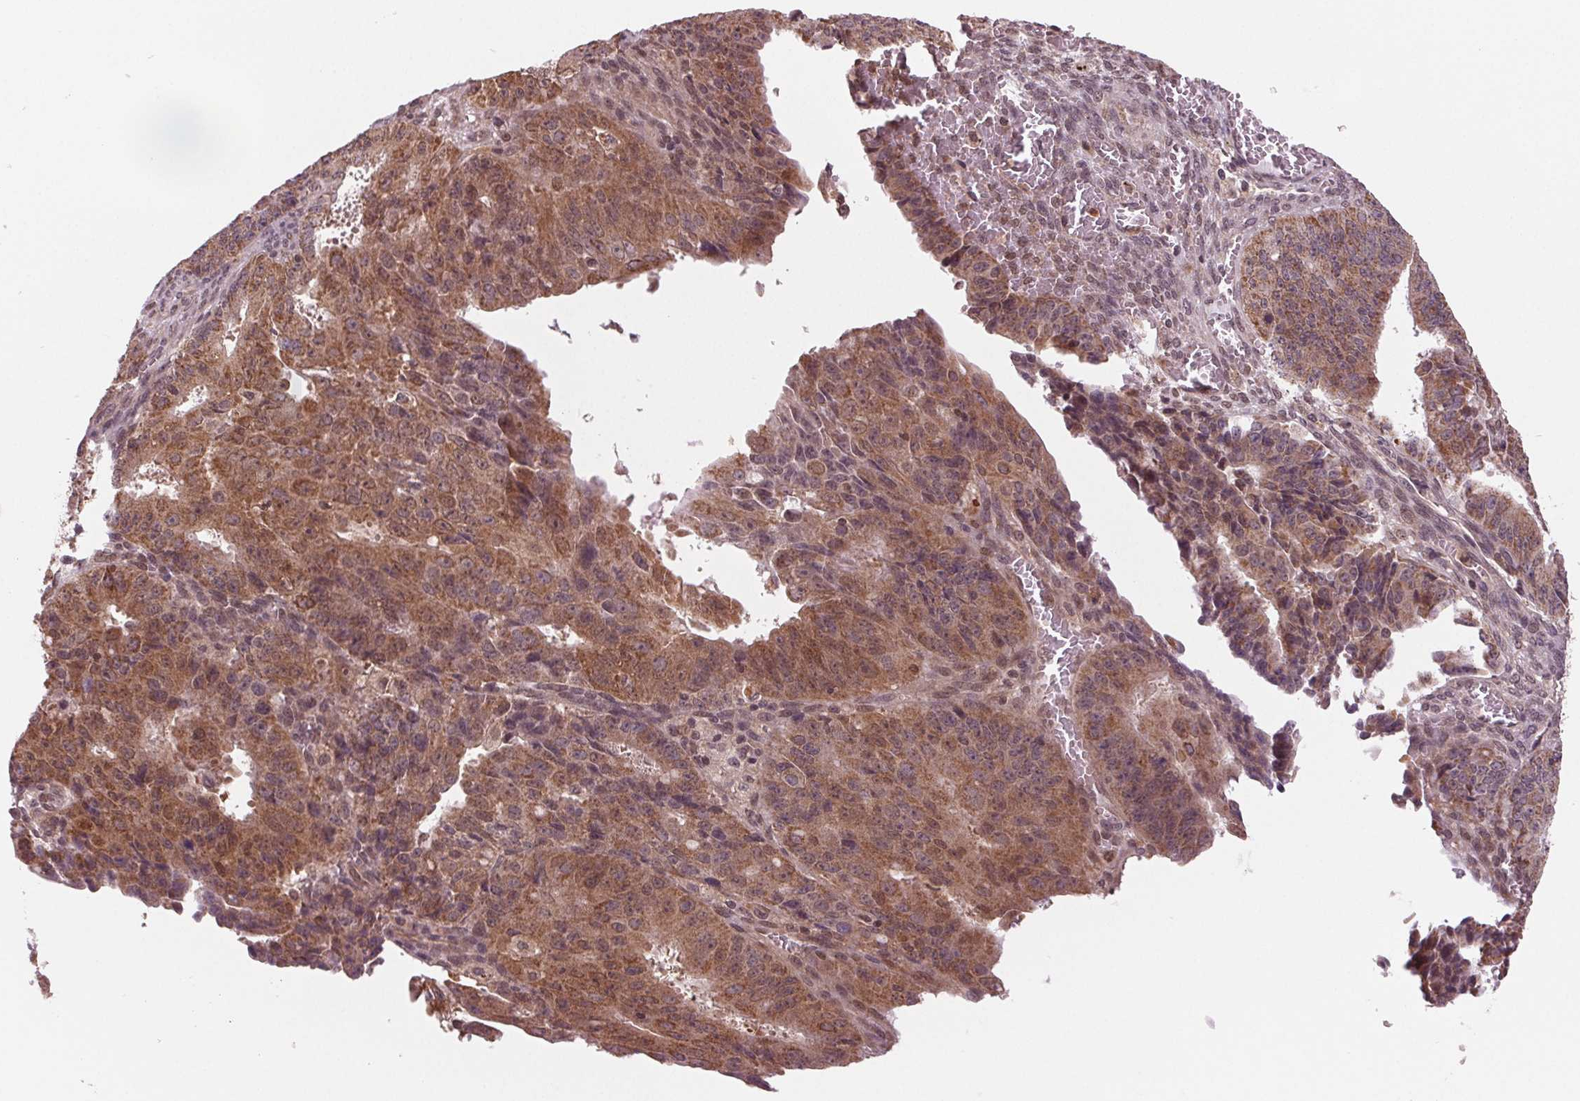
{"staining": {"intensity": "moderate", "quantity": ">75%", "location": "cytoplasmic/membranous"}, "tissue": "ovarian cancer", "cell_type": "Tumor cells", "image_type": "cancer", "snomed": [{"axis": "morphology", "description": "Carcinoma, endometroid"}, {"axis": "topography", "description": "Ovary"}], "caption": "Protein analysis of ovarian endometroid carcinoma tissue exhibits moderate cytoplasmic/membranous staining in about >75% of tumor cells.", "gene": "STAT3", "patient": {"sex": "female", "age": 42}}